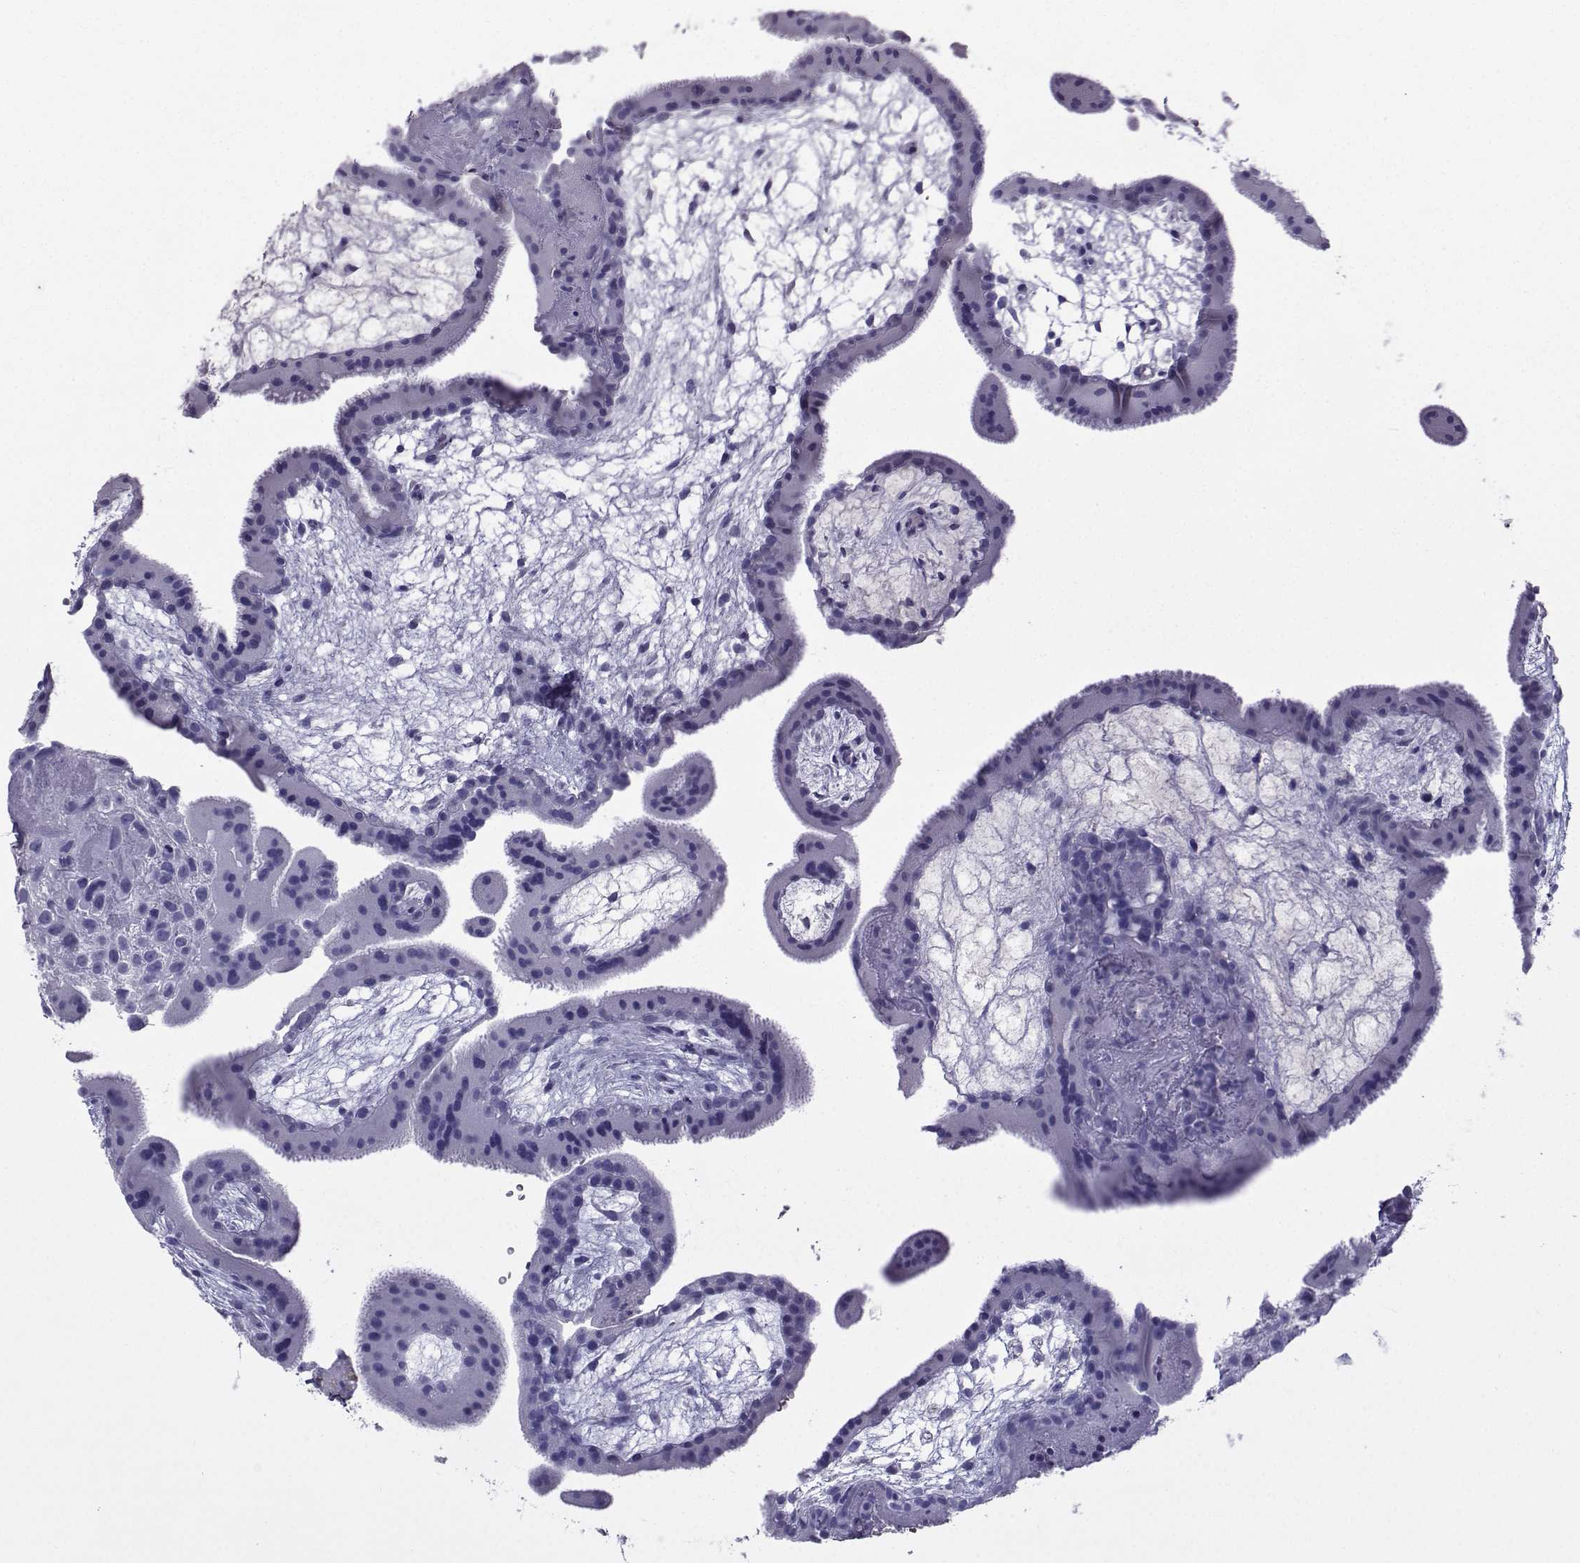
{"staining": {"intensity": "negative", "quantity": "none", "location": "none"}, "tissue": "placenta", "cell_type": "Decidual cells", "image_type": "normal", "snomed": [{"axis": "morphology", "description": "Normal tissue, NOS"}, {"axis": "topography", "description": "Placenta"}], "caption": "This is an immunohistochemistry image of benign placenta. There is no expression in decidual cells.", "gene": "CLUL1", "patient": {"sex": "female", "age": 19}}